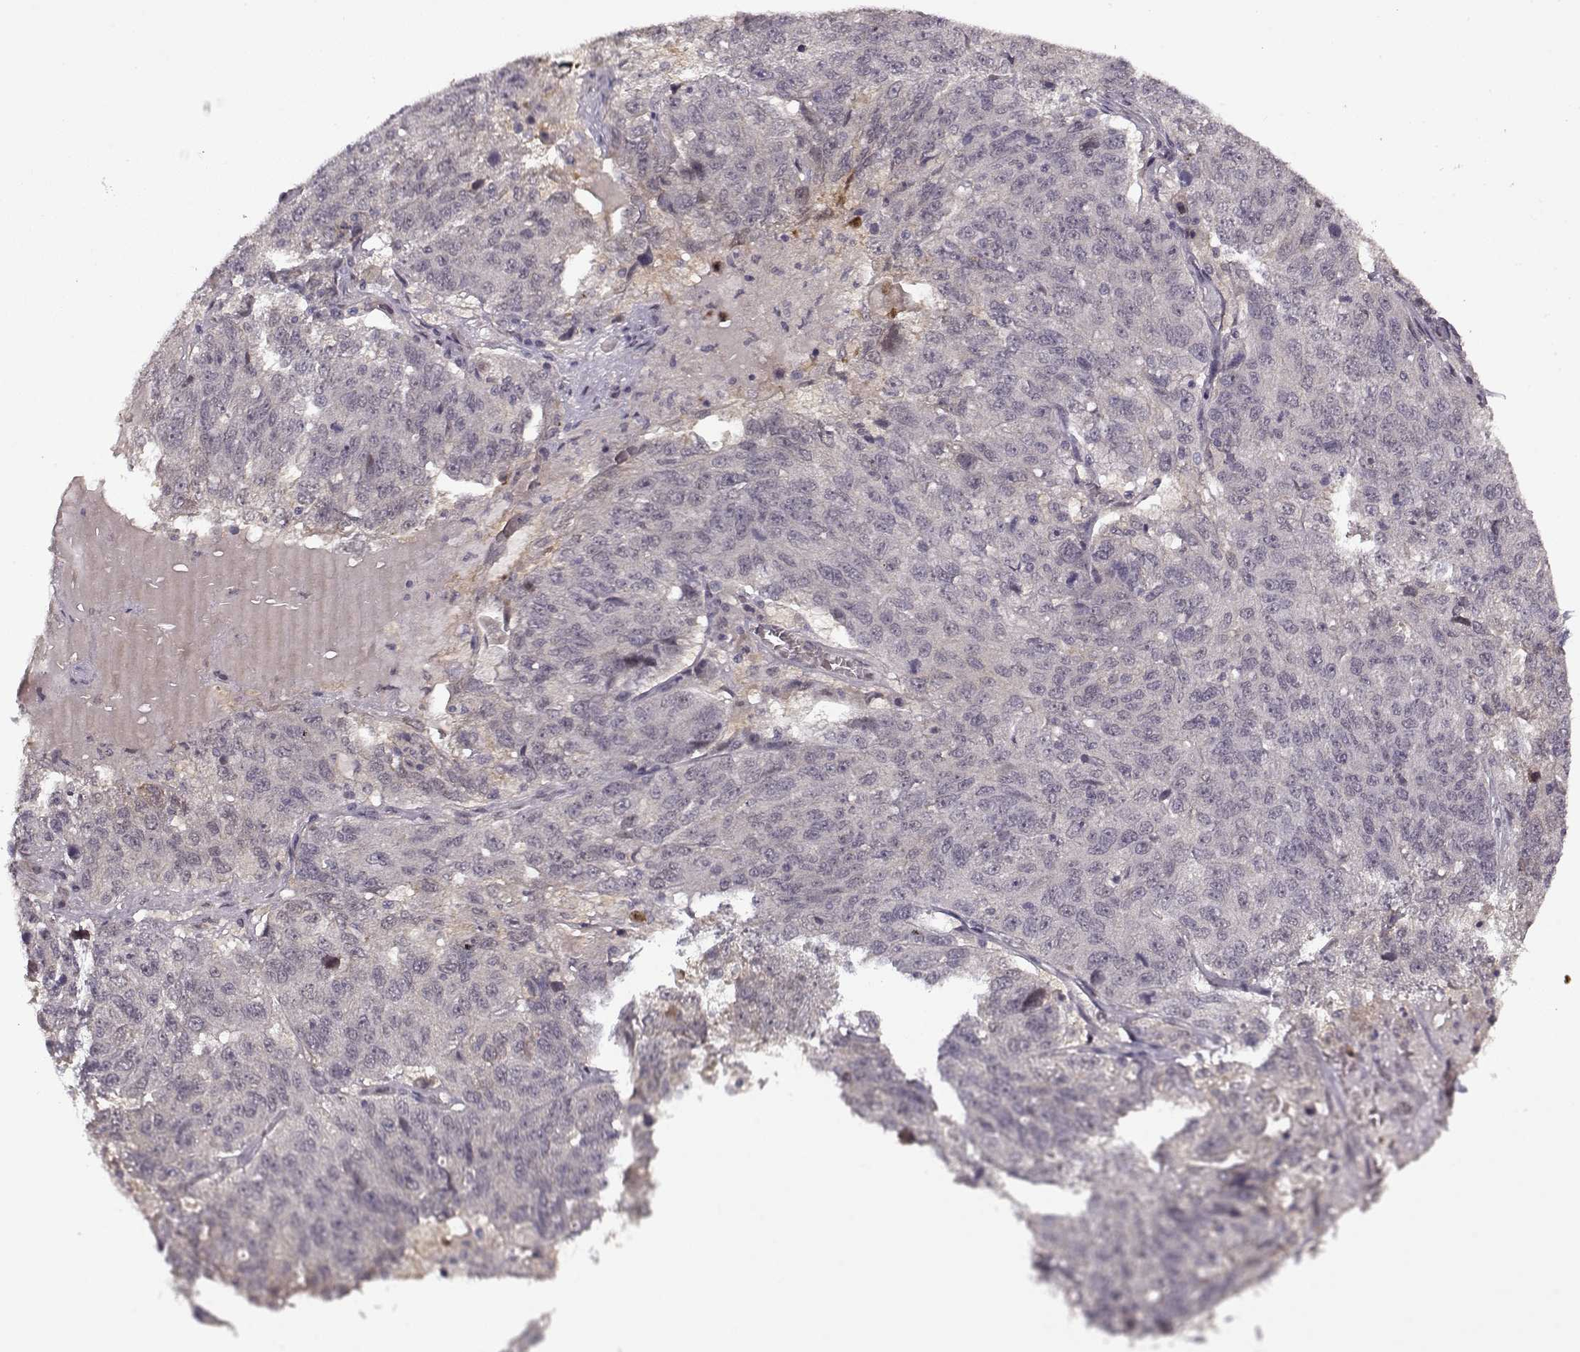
{"staining": {"intensity": "negative", "quantity": "none", "location": "none"}, "tissue": "ovarian cancer", "cell_type": "Tumor cells", "image_type": "cancer", "snomed": [{"axis": "morphology", "description": "Cystadenocarcinoma, serous, NOS"}, {"axis": "topography", "description": "Ovary"}], "caption": "Tumor cells show no significant staining in ovarian cancer.", "gene": "DENND4B", "patient": {"sex": "female", "age": 71}}